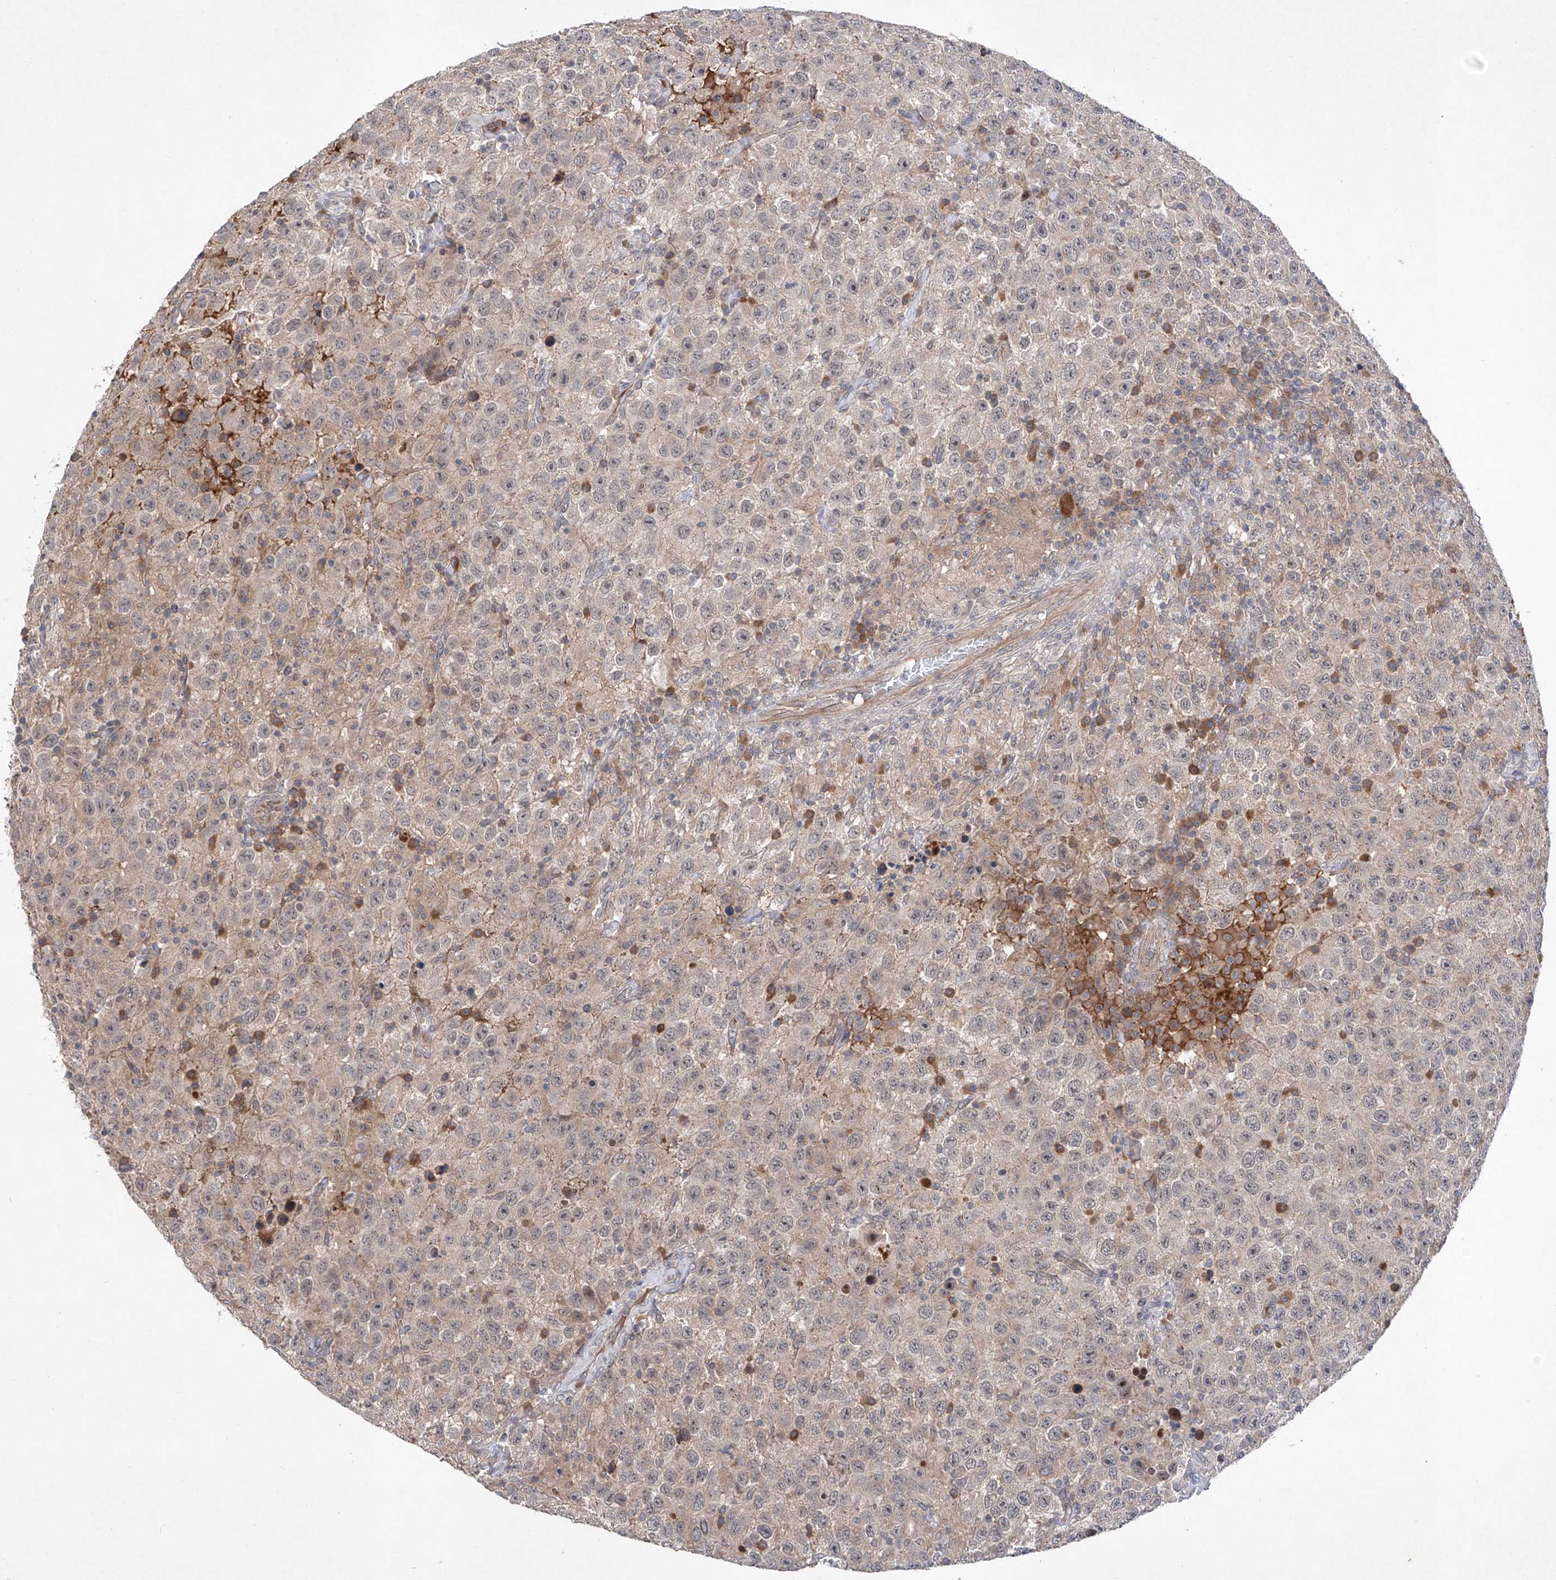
{"staining": {"intensity": "negative", "quantity": "none", "location": "none"}, "tissue": "testis cancer", "cell_type": "Tumor cells", "image_type": "cancer", "snomed": [{"axis": "morphology", "description": "Seminoma, NOS"}, {"axis": "topography", "description": "Testis"}], "caption": "This micrograph is of testis cancer stained with immunohistochemistry to label a protein in brown with the nuclei are counter-stained blue. There is no staining in tumor cells.", "gene": "FAM135A", "patient": {"sex": "male", "age": 41}}